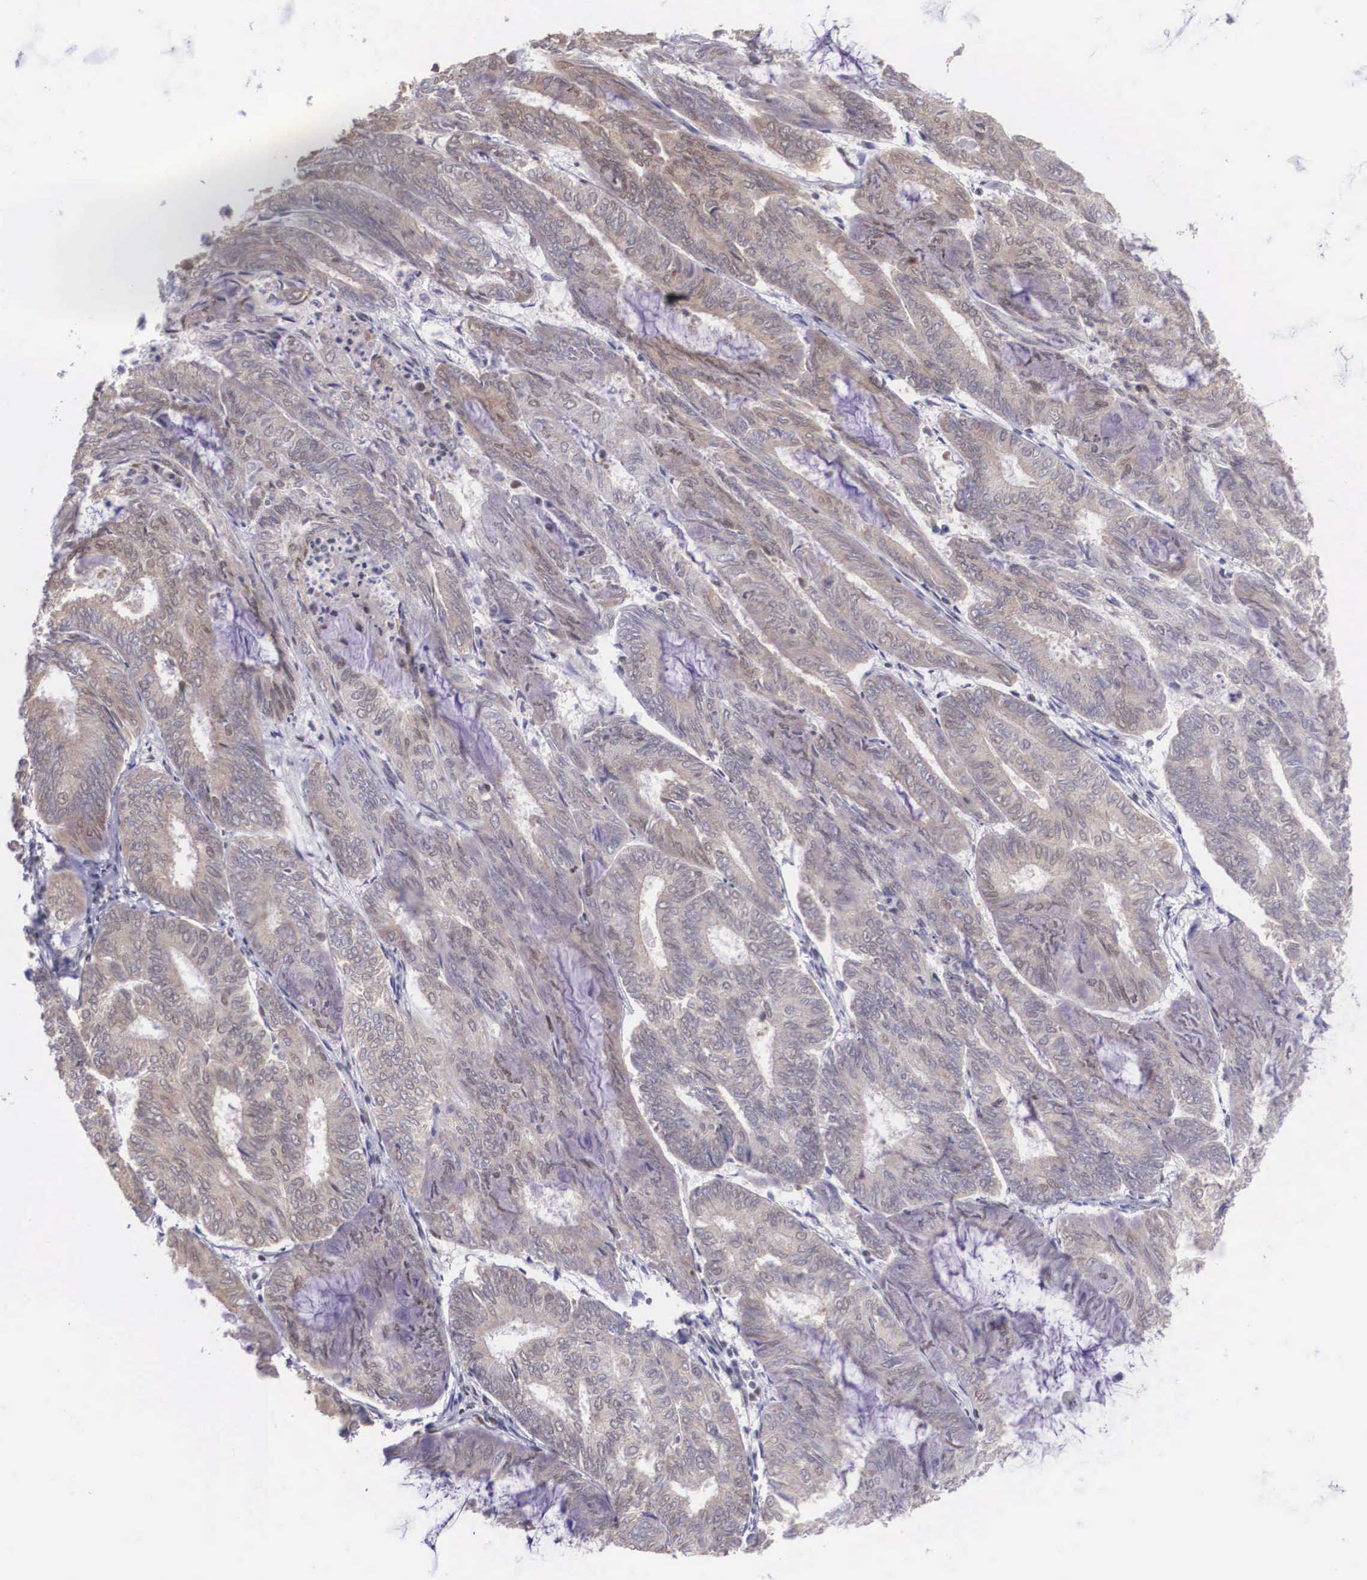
{"staining": {"intensity": "weak", "quantity": "25%-75%", "location": "cytoplasmic/membranous"}, "tissue": "endometrial cancer", "cell_type": "Tumor cells", "image_type": "cancer", "snomed": [{"axis": "morphology", "description": "Adenocarcinoma, NOS"}, {"axis": "topography", "description": "Endometrium"}], "caption": "Protein staining by immunohistochemistry (IHC) exhibits weak cytoplasmic/membranous expression in approximately 25%-75% of tumor cells in endometrial adenocarcinoma.", "gene": "SLC25A21", "patient": {"sex": "female", "age": 59}}